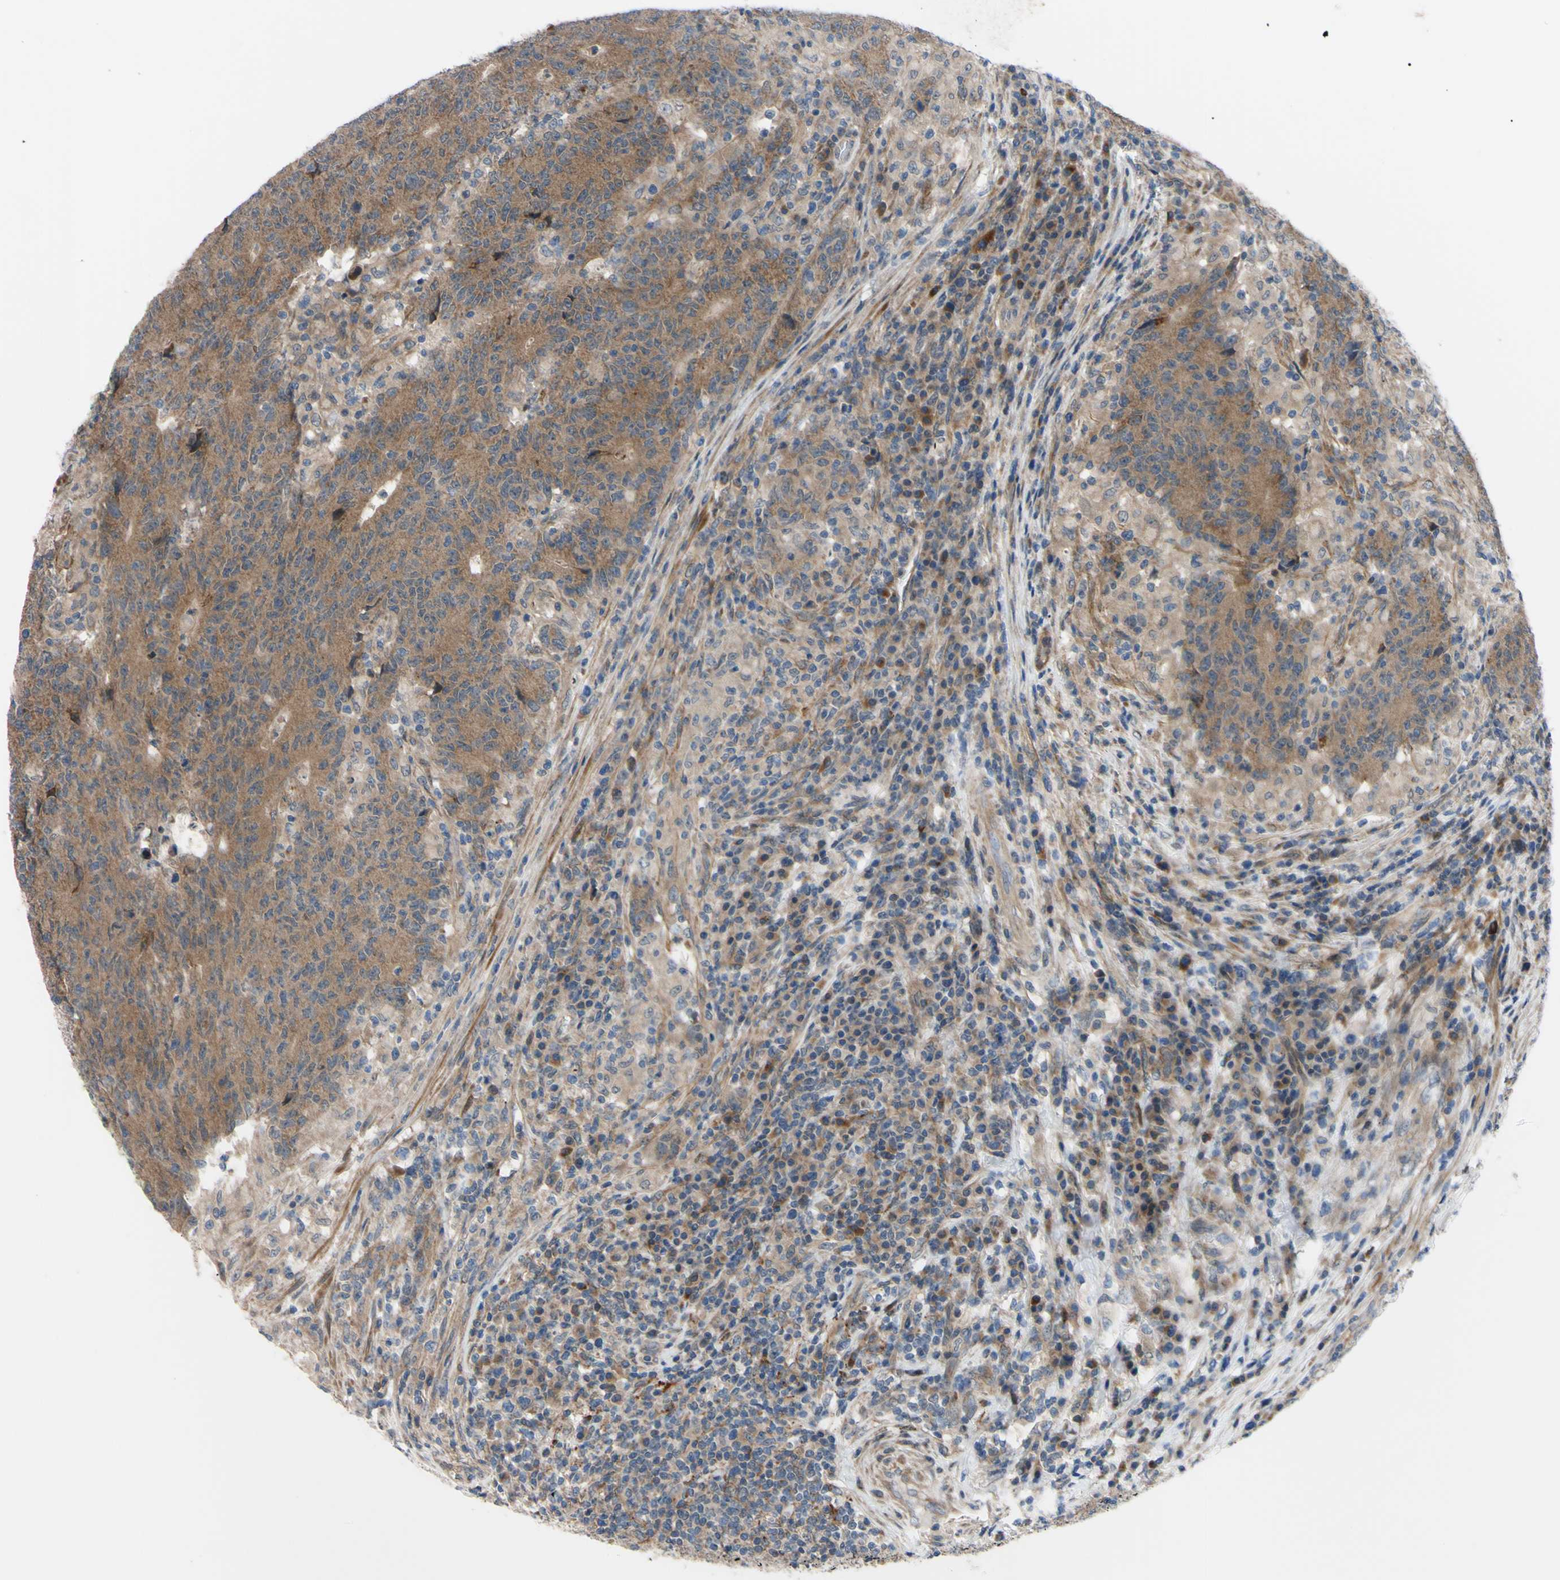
{"staining": {"intensity": "moderate", "quantity": ">75%", "location": "cytoplasmic/membranous"}, "tissue": "colorectal cancer", "cell_type": "Tumor cells", "image_type": "cancer", "snomed": [{"axis": "morphology", "description": "Normal tissue, NOS"}, {"axis": "morphology", "description": "Adenocarcinoma, NOS"}, {"axis": "topography", "description": "Colon"}], "caption": "Immunohistochemistry image of neoplastic tissue: colorectal adenocarcinoma stained using immunohistochemistry (IHC) shows medium levels of moderate protein expression localized specifically in the cytoplasmic/membranous of tumor cells, appearing as a cytoplasmic/membranous brown color.", "gene": "SVIL", "patient": {"sex": "female", "age": 75}}